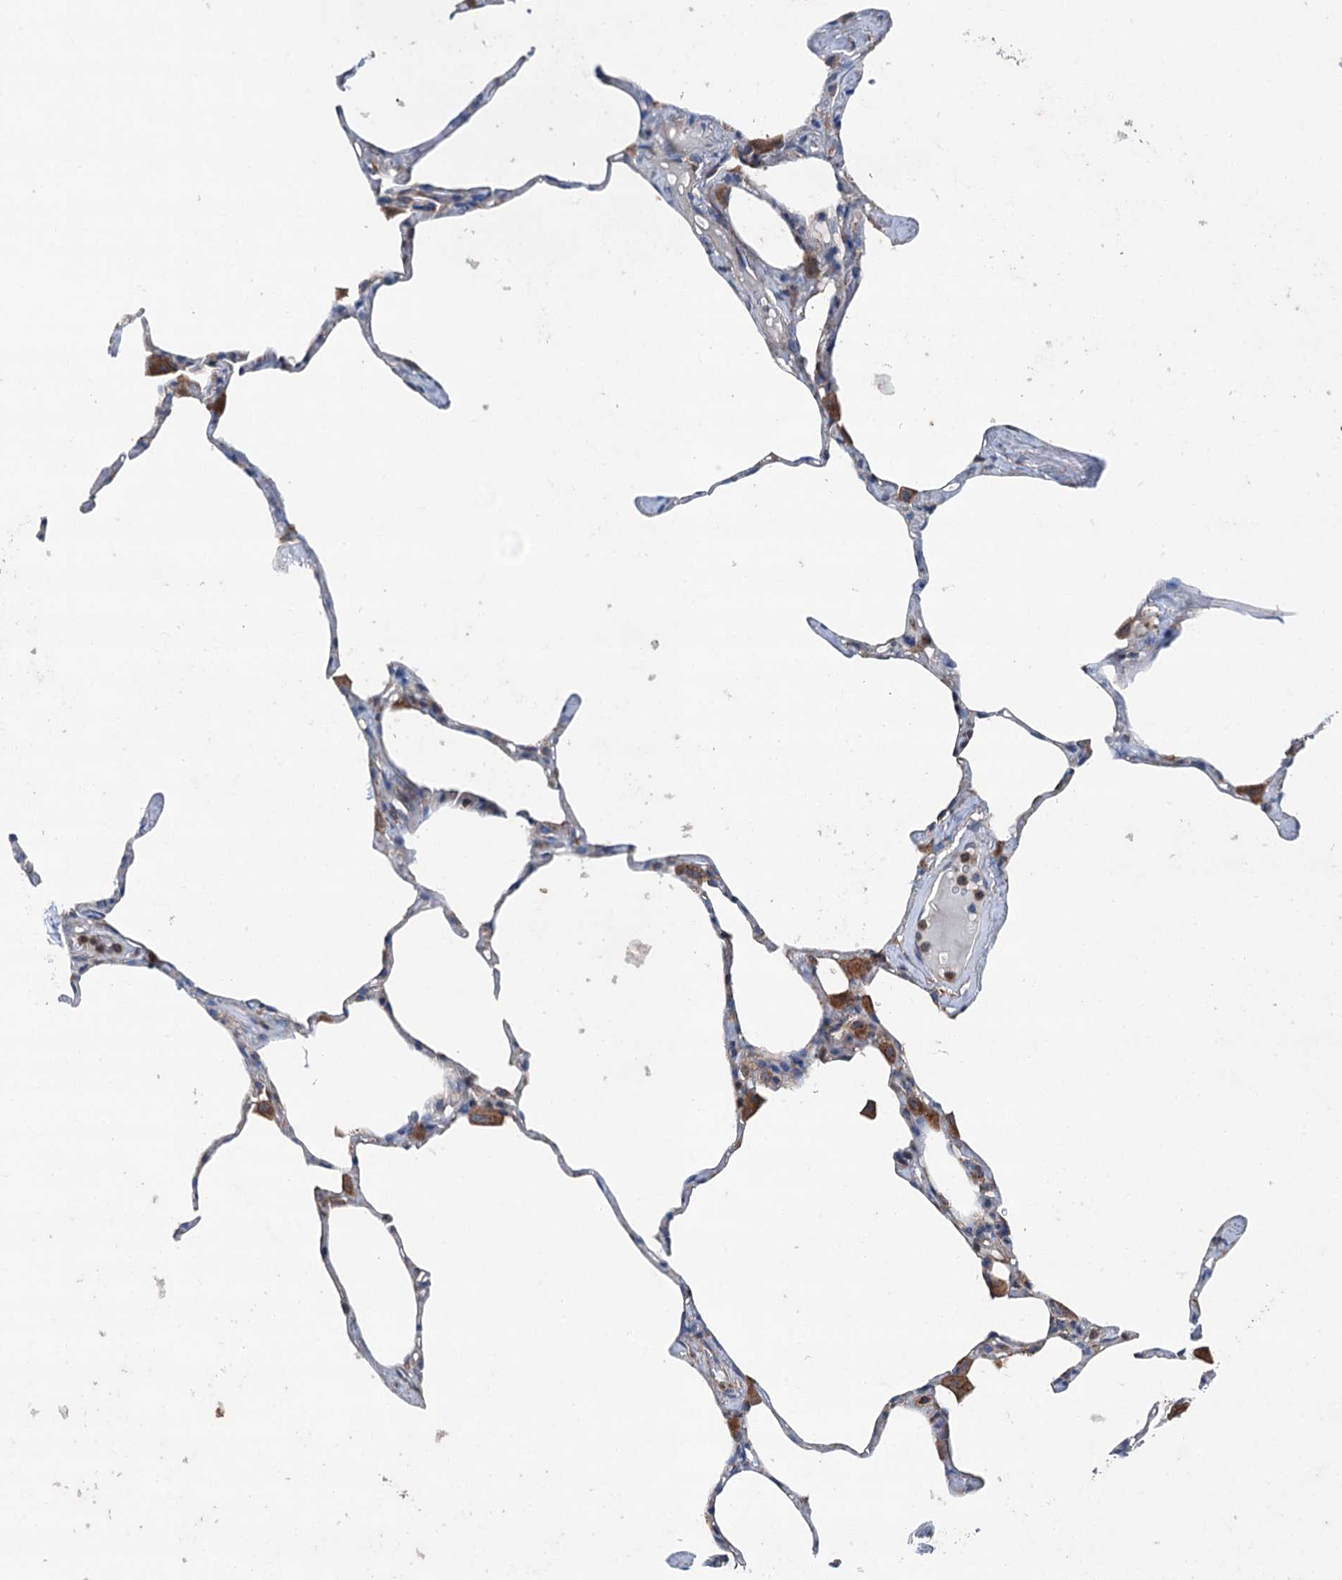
{"staining": {"intensity": "weak", "quantity": "<25%", "location": "cytoplasmic/membranous"}, "tissue": "lung", "cell_type": "Alveolar cells", "image_type": "normal", "snomed": [{"axis": "morphology", "description": "Normal tissue, NOS"}, {"axis": "topography", "description": "Lung"}], "caption": "Normal lung was stained to show a protein in brown. There is no significant staining in alveolar cells. The staining is performed using DAB (3,3'-diaminobenzidine) brown chromogen with nuclei counter-stained in using hematoxylin.", "gene": "RUFY1", "patient": {"sex": "male", "age": 65}}